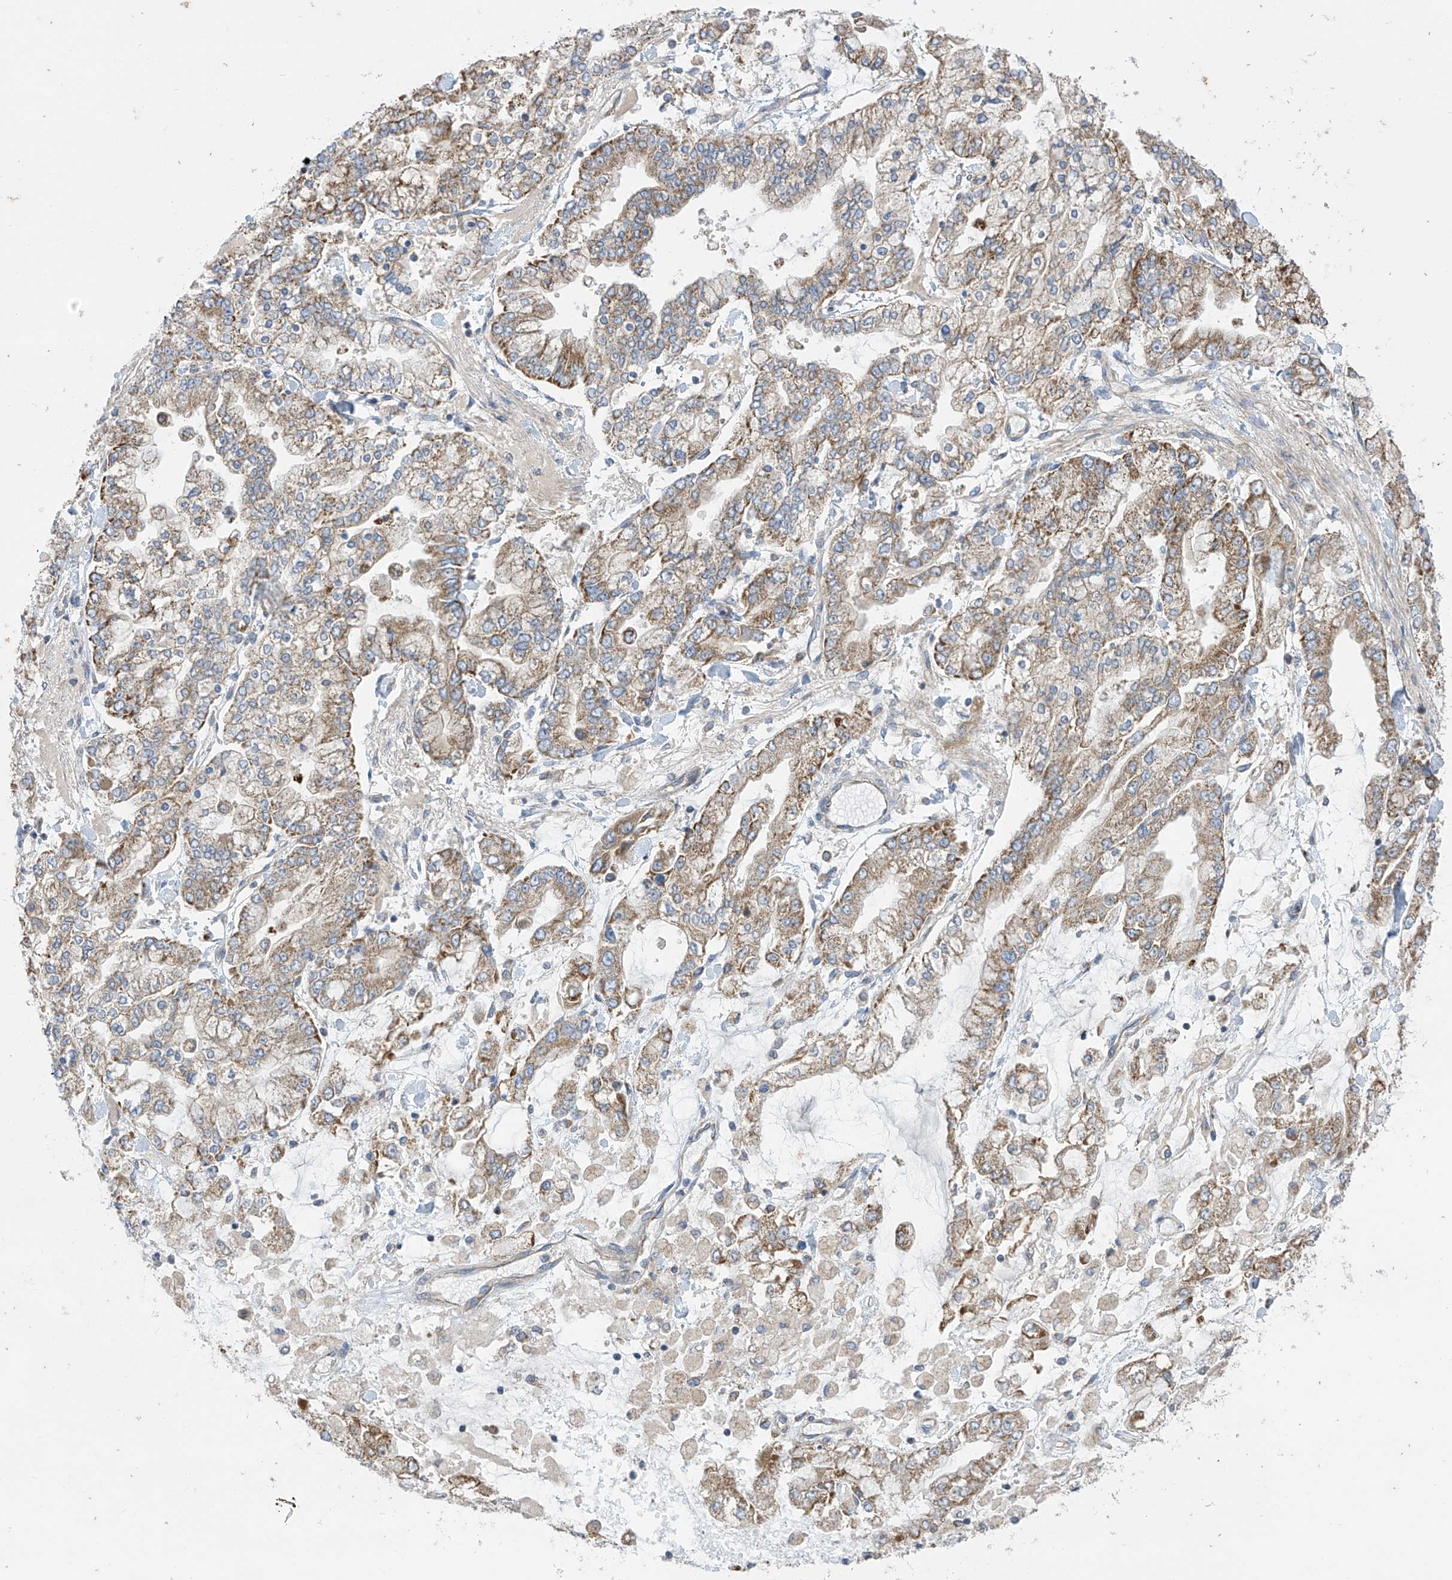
{"staining": {"intensity": "moderate", "quantity": ">75%", "location": "cytoplasmic/membranous"}, "tissue": "stomach cancer", "cell_type": "Tumor cells", "image_type": "cancer", "snomed": [{"axis": "morphology", "description": "Normal tissue, NOS"}, {"axis": "morphology", "description": "Adenocarcinoma, NOS"}, {"axis": "topography", "description": "Stomach, upper"}, {"axis": "topography", "description": "Stomach"}], "caption": "A brown stain highlights moderate cytoplasmic/membranous staining of a protein in stomach cancer (adenocarcinoma) tumor cells. (DAB (3,3'-diaminobenzidine) IHC, brown staining for protein, blue staining for nuclei).", "gene": "PNPT1", "patient": {"sex": "male", "age": 76}}